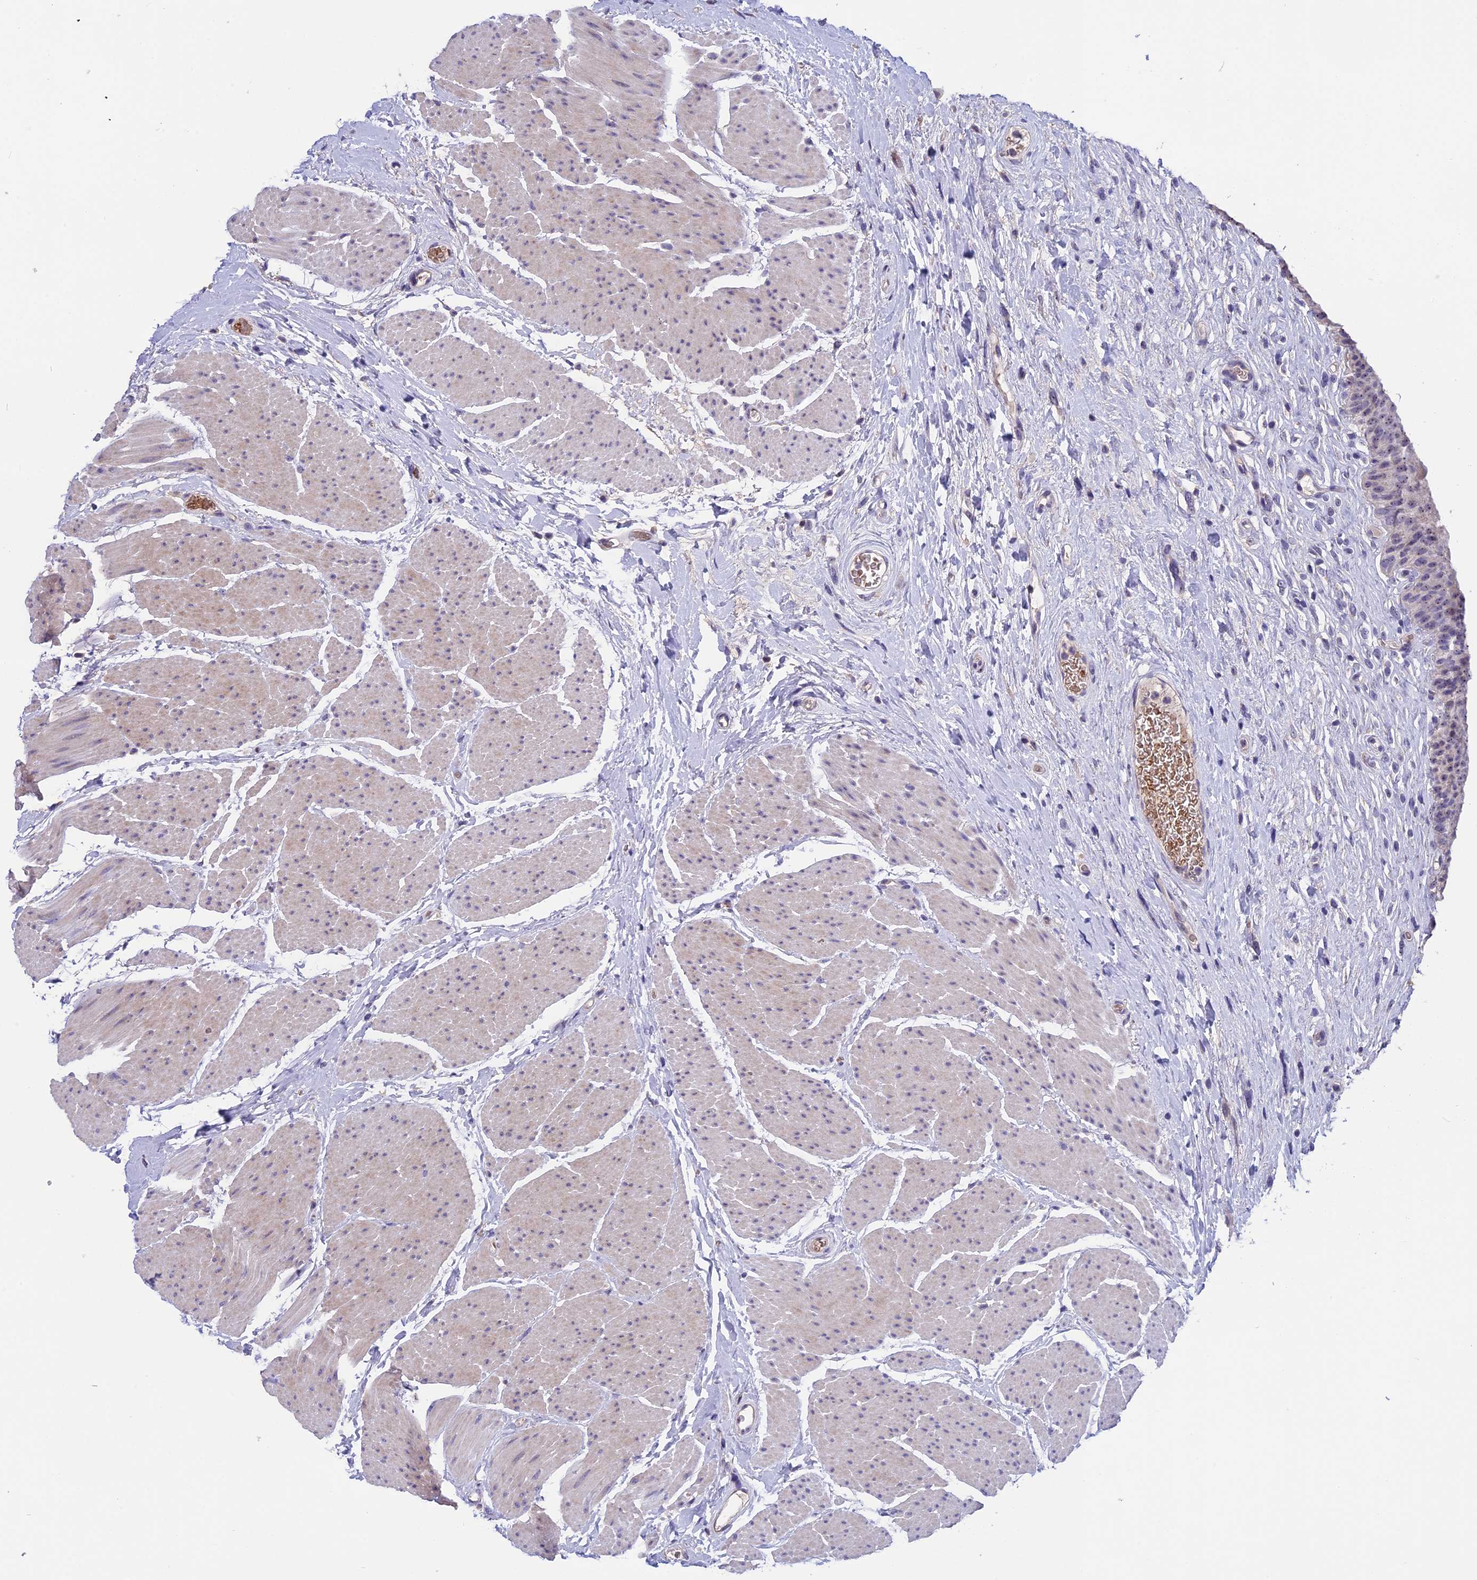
{"staining": {"intensity": "weak", "quantity": "25%-75%", "location": "nuclear"}, "tissue": "urinary bladder", "cell_type": "Urothelial cells", "image_type": "normal", "snomed": [{"axis": "morphology", "description": "Normal tissue, NOS"}, {"axis": "topography", "description": "Urinary bladder"}], "caption": "A micrograph of human urinary bladder stained for a protein reveals weak nuclear brown staining in urothelial cells.", "gene": "KNOP1", "patient": {"sex": "male", "age": 74}}